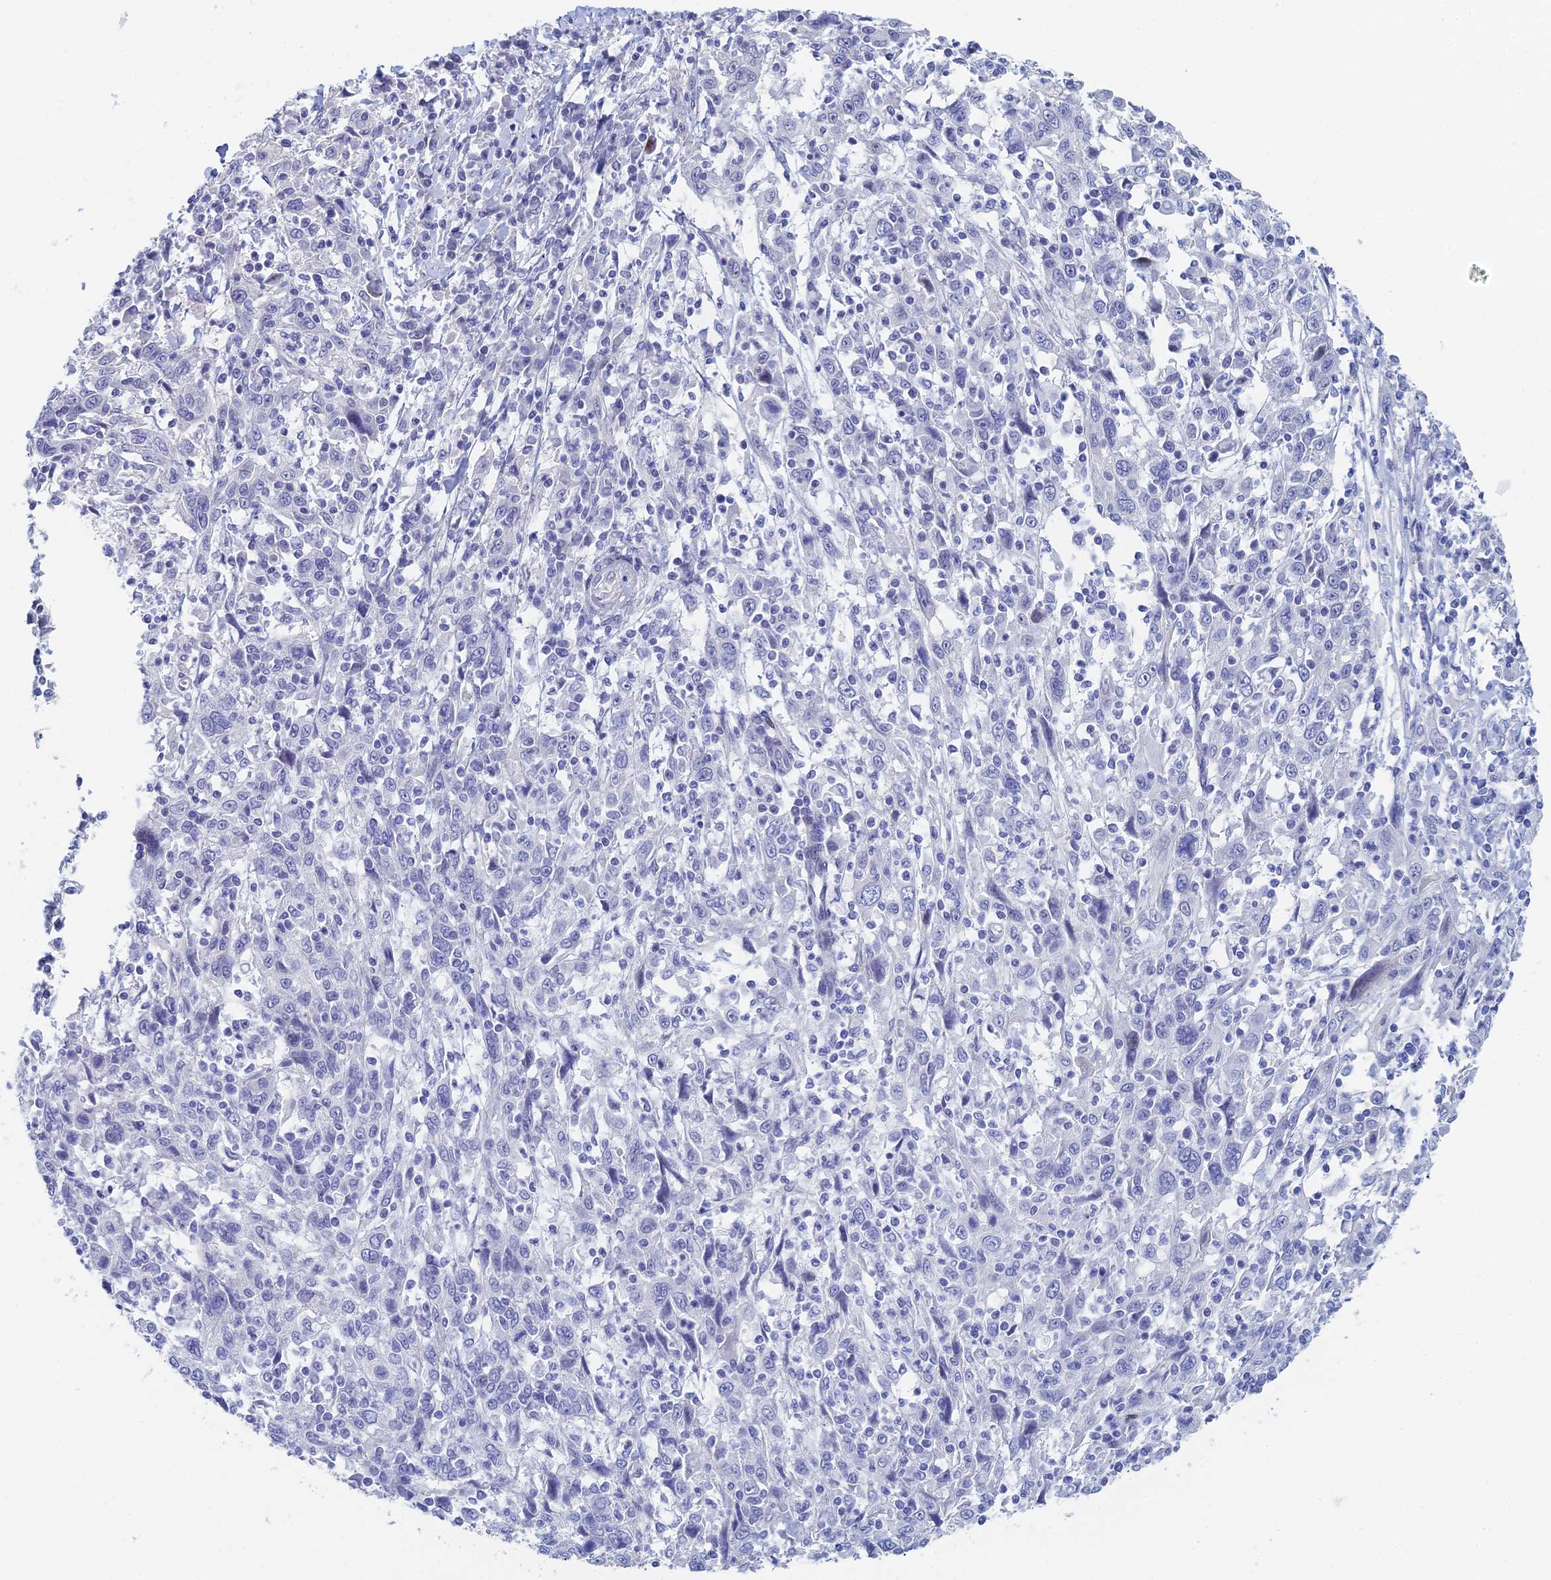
{"staining": {"intensity": "negative", "quantity": "none", "location": "none"}, "tissue": "cervical cancer", "cell_type": "Tumor cells", "image_type": "cancer", "snomed": [{"axis": "morphology", "description": "Squamous cell carcinoma, NOS"}, {"axis": "topography", "description": "Cervix"}], "caption": "IHC photomicrograph of human cervical cancer (squamous cell carcinoma) stained for a protein (brown), which exhibits no staining in tumor cells. (Stains: DAB immunohistochemistry (IHC) with hematoxylin counter stain, Microscopy: brightfield microscopy at high magnification).", "gene": "DRGX", "patient": {"sex": "female", "age": 46}}